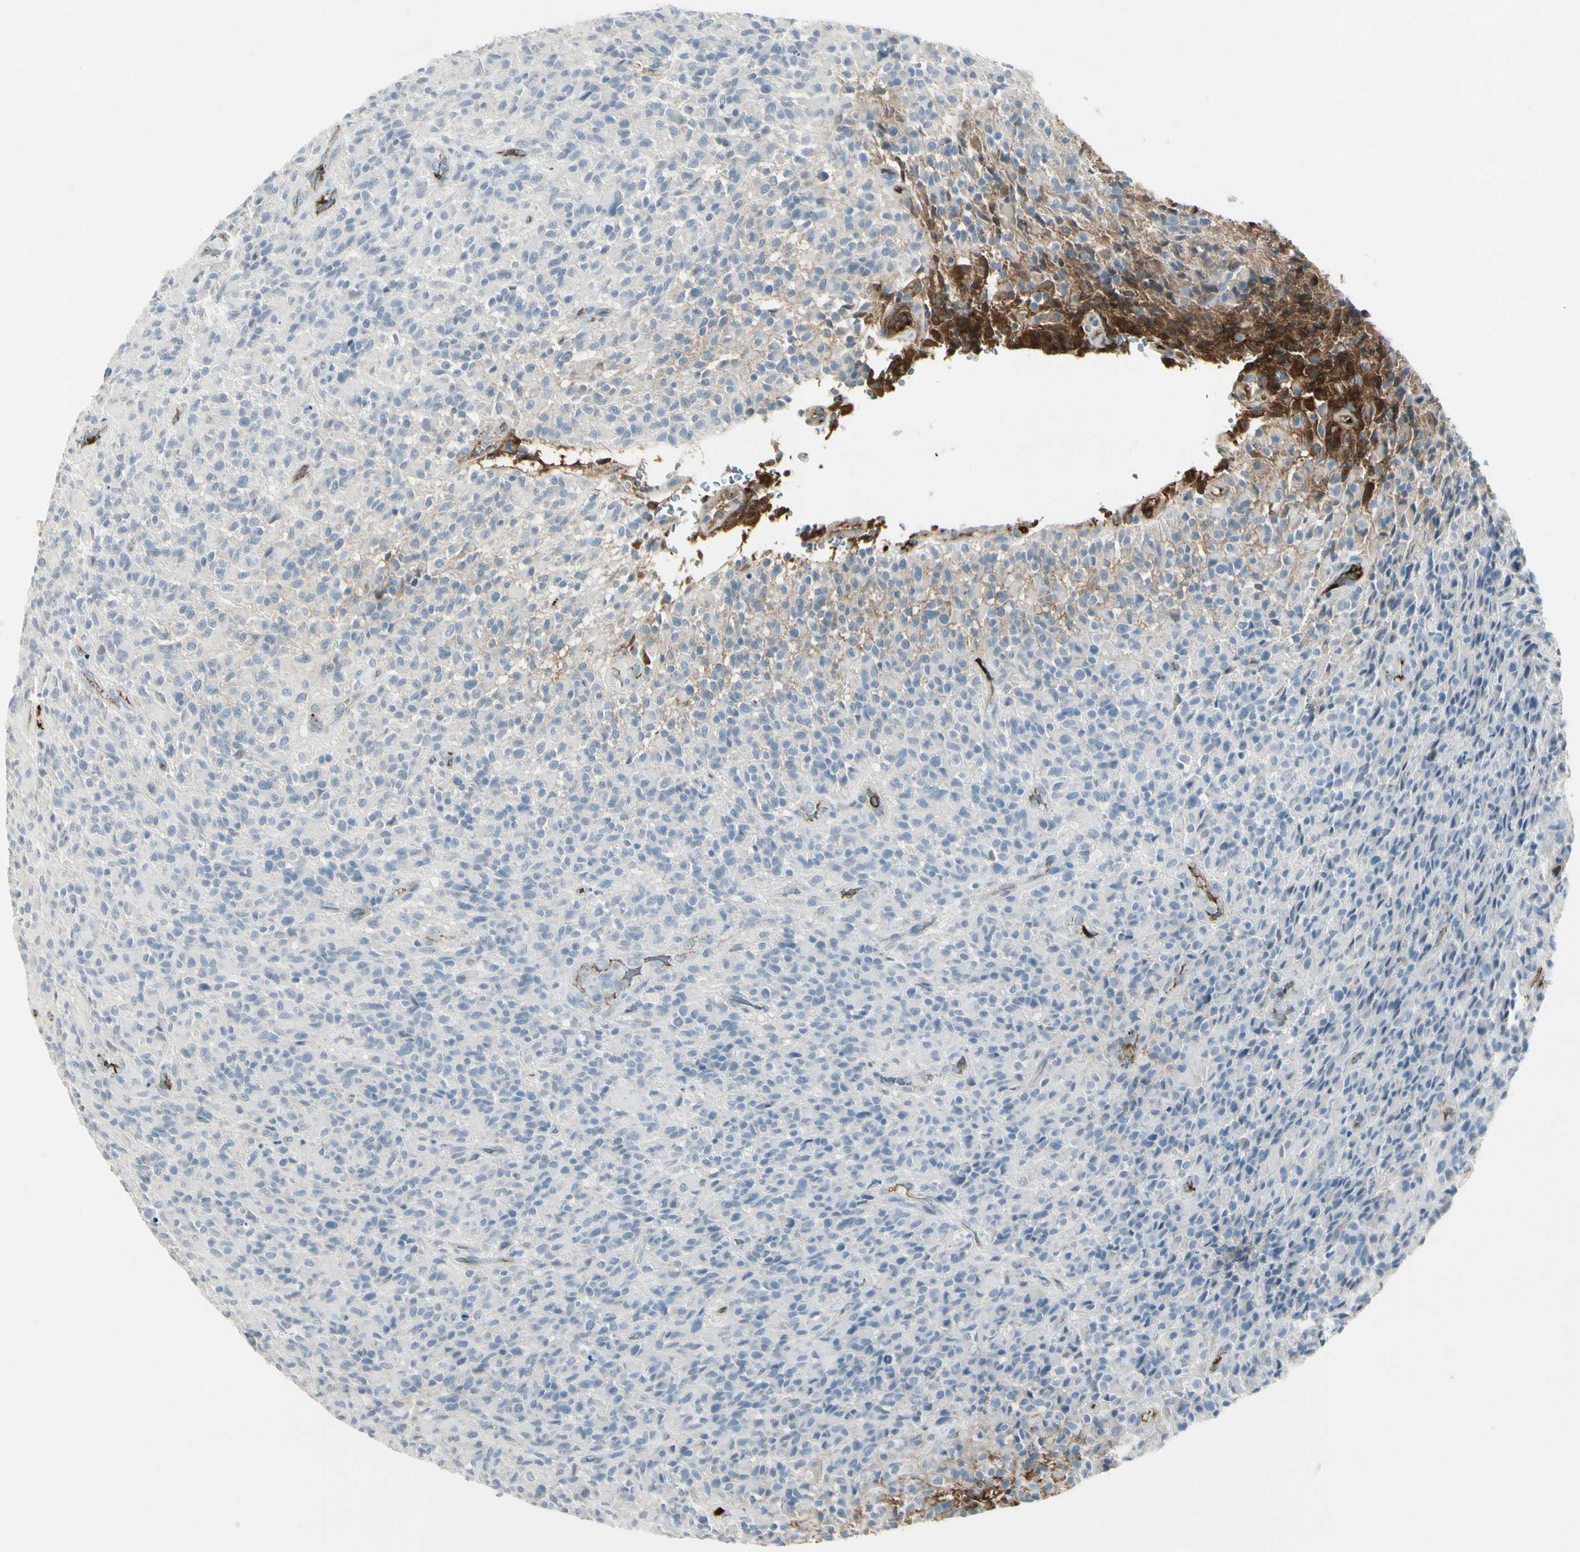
{"staining": {"intensity": "strong", "quantity": "<25%", "location": "cytoplasmic/membranous"}, "tissue": "glioma", "cell_type": "Tumor cells", "image_type": "cancer", "snomed": [{"axis": "morphology", "description": "Glioma, malignant, High grade"}, {"axis": "topography", "description": "Brain"}], "caption": "An image of glioma stained for a protein shows strong cytoplasmic/membranous brown staining in tumor cells.", "gene": "IGHM", "patient": {"sex": "male", "age": 71}}